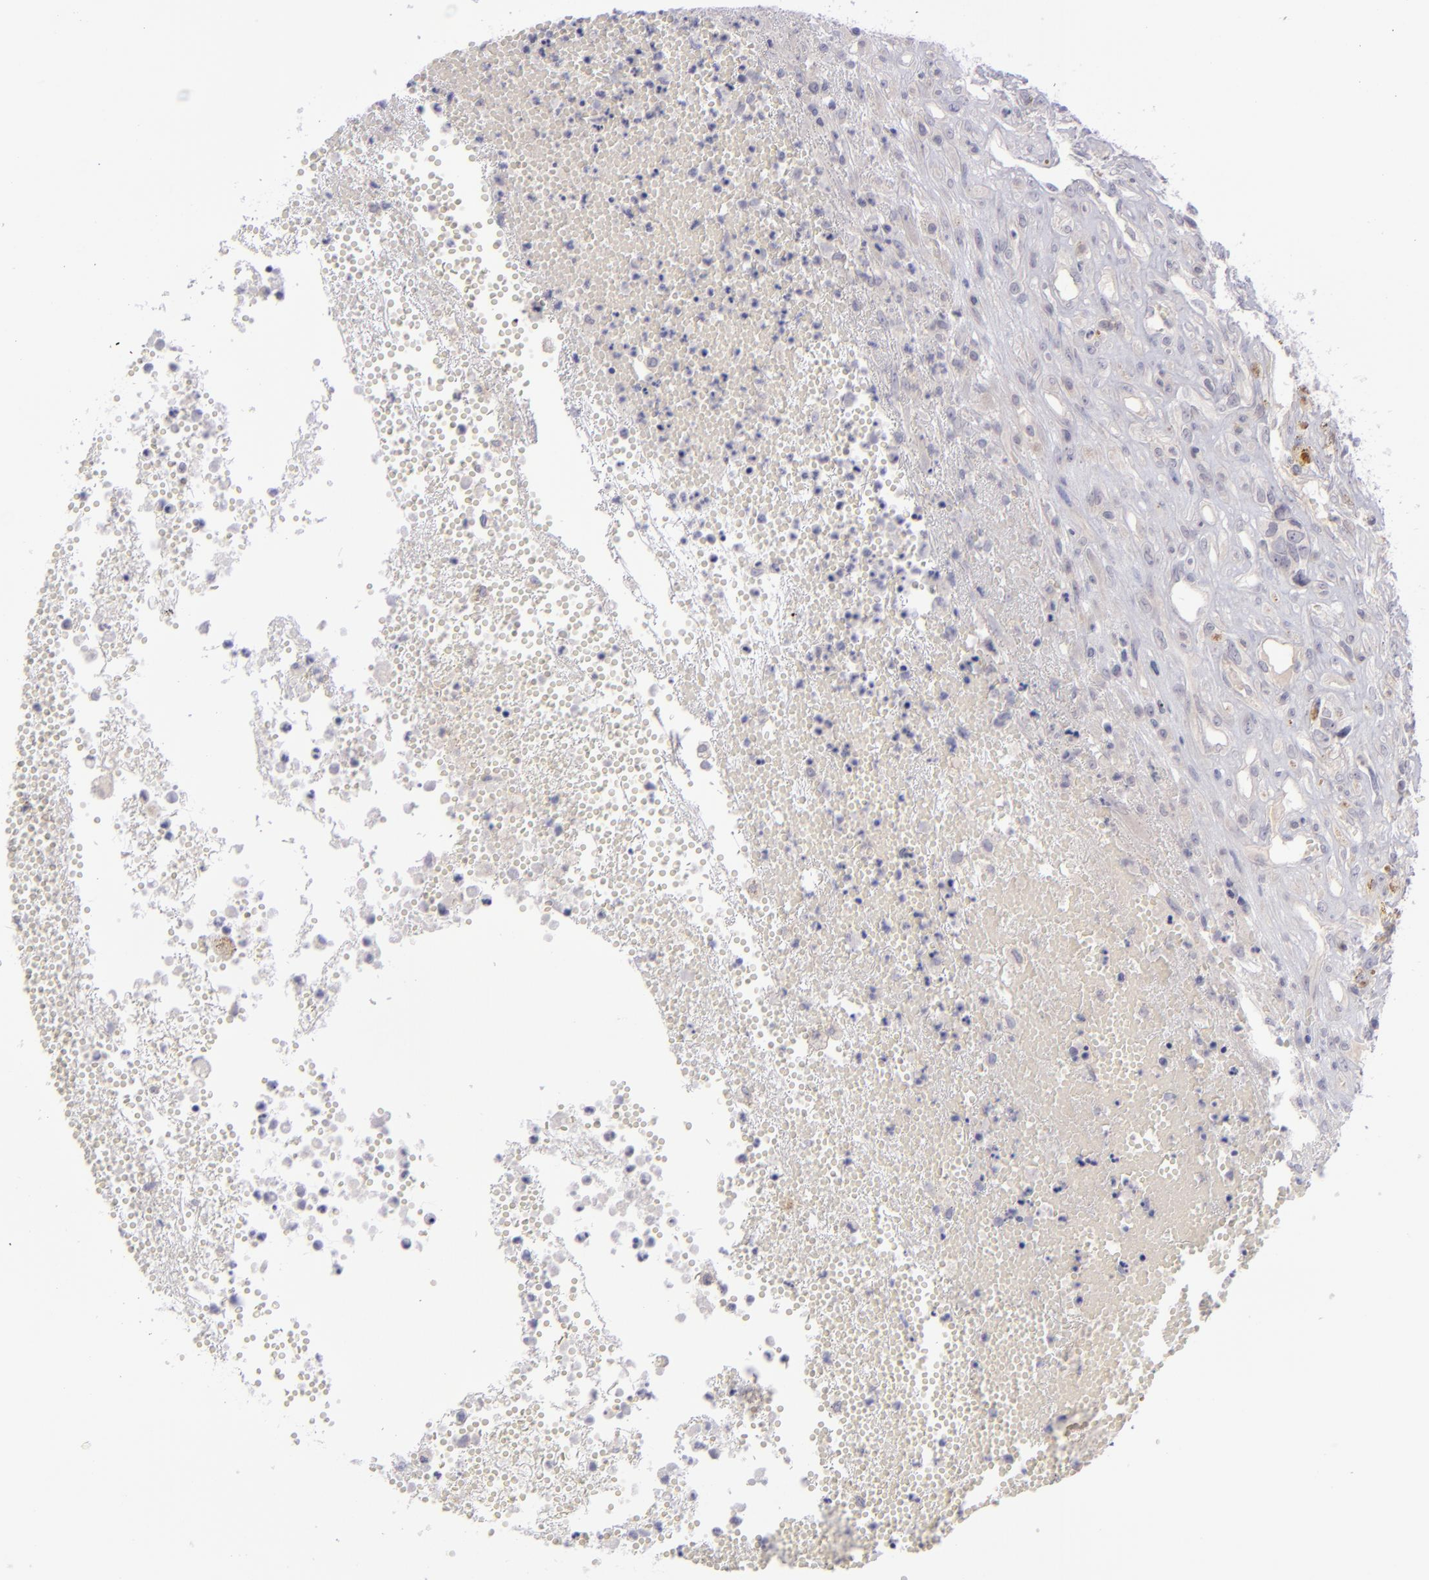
{"staining": {"intensity": "negative", "quantity": "none", "location": "none"}, "tissue": "glioma", "cell_type": "Tumor cells", "image_type": "cancer", "snomed": [{"axis": "morphology", "description": "Glioma, malignant, High grade"}, {"axis": "topography", "description": "Brain"}], "caption": "Tumor cells show no significant protein expression in malignant glioma (high-grade).", "gene": "EVPL", "patient": {"sex": "male", "age": 66}}